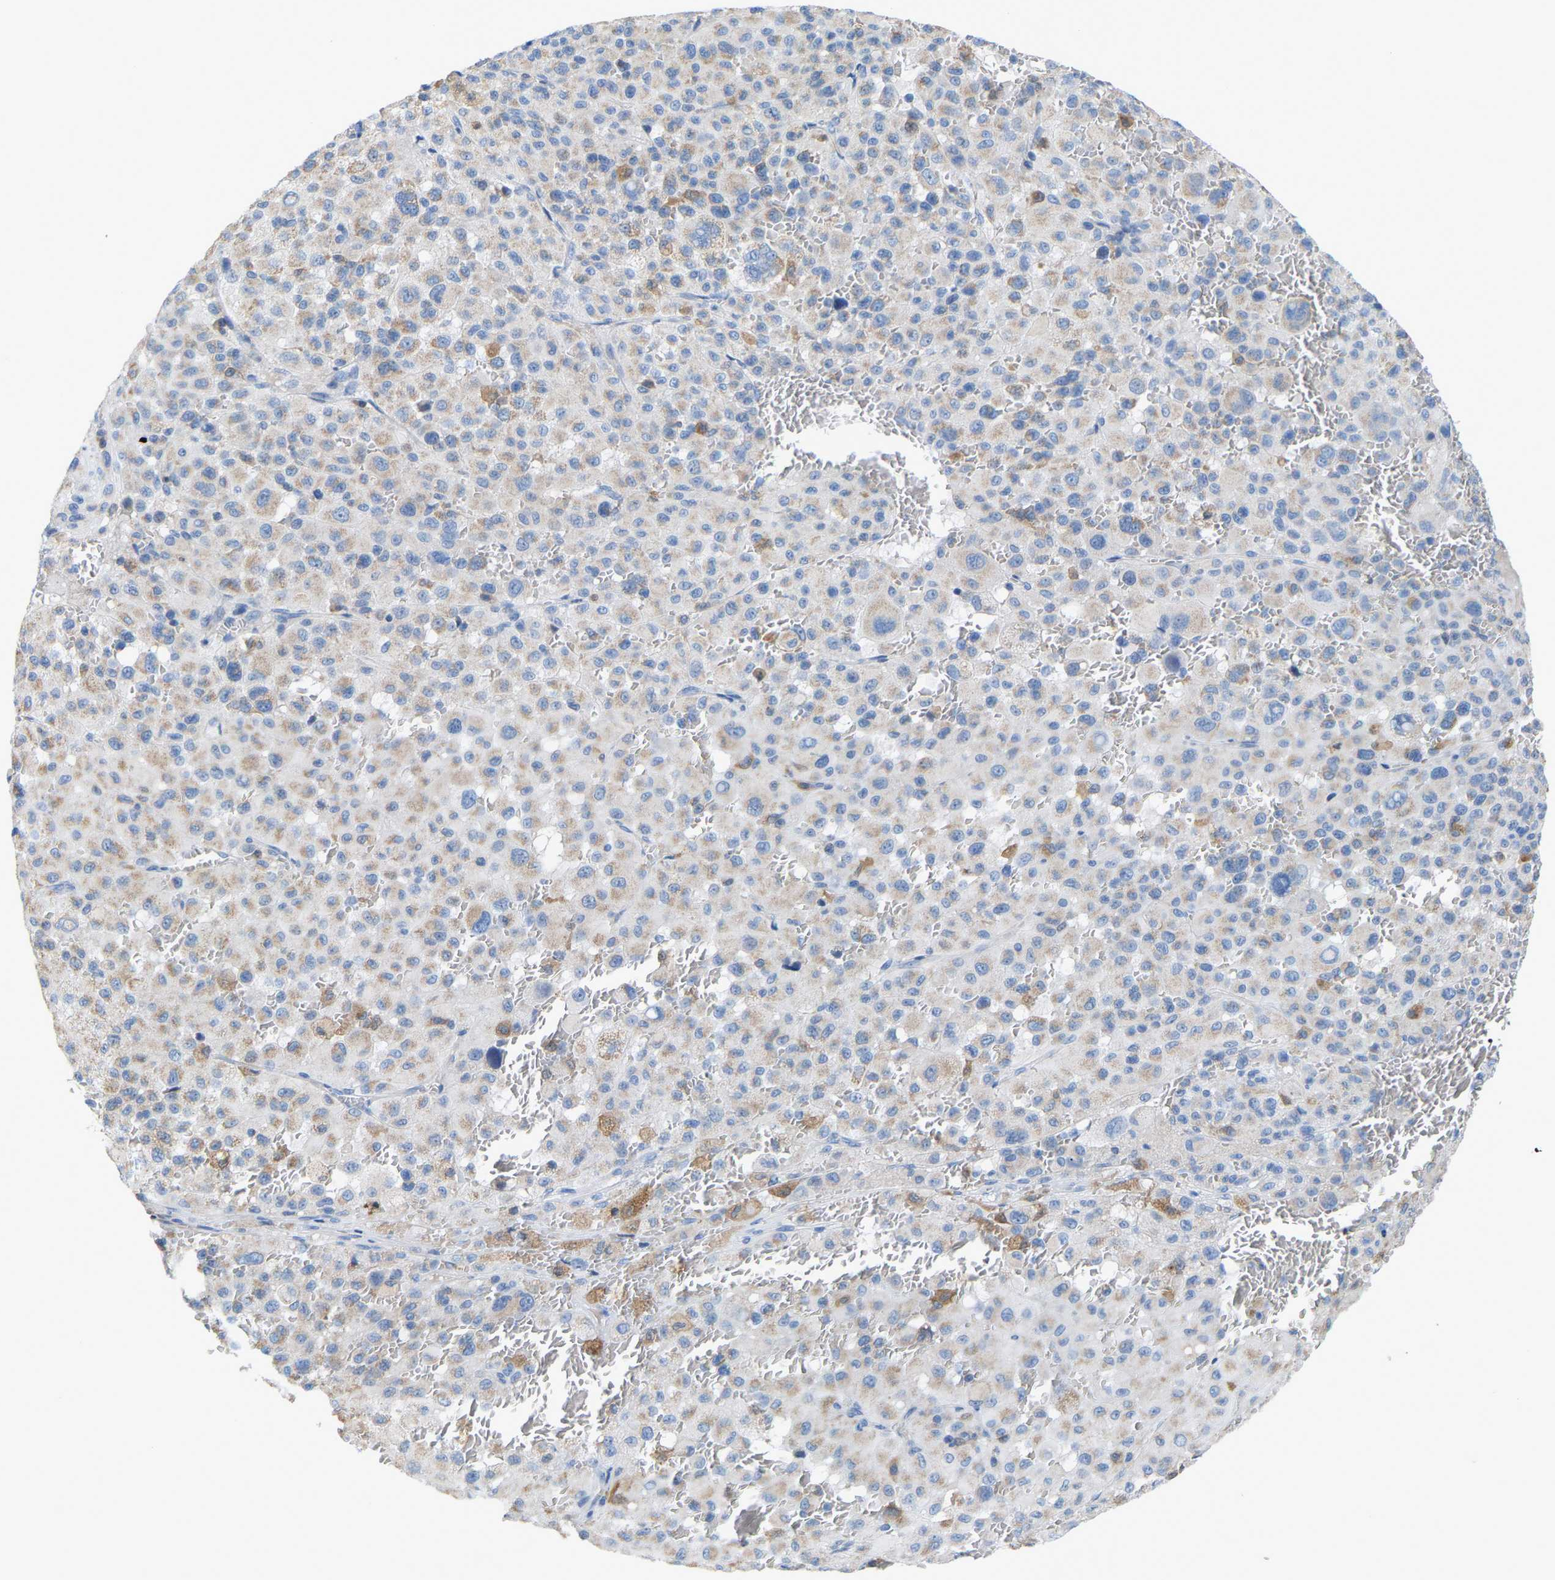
{"staining": {"intensity": "weak", "quantity": "25%-75%", "location": "cytoplasmic/membranous"}, "tissue": "melanoma", "cell_type": "Tumor cells", "image_type": "cancer", "snomed": [{"axis": "morphology", "description": "Malignant melanoma, Metastatic site"}, {"axis": "topography", "description": "Skin"}], "caption": "This histopathology image reveals immunohistochemistry staining of melanoma, with low weak cytoplasmic/membranous expression in approximately 25%-75% of tumor cells.", "gene": "CROT", "patient": {"sex": "female", "age": 74}}